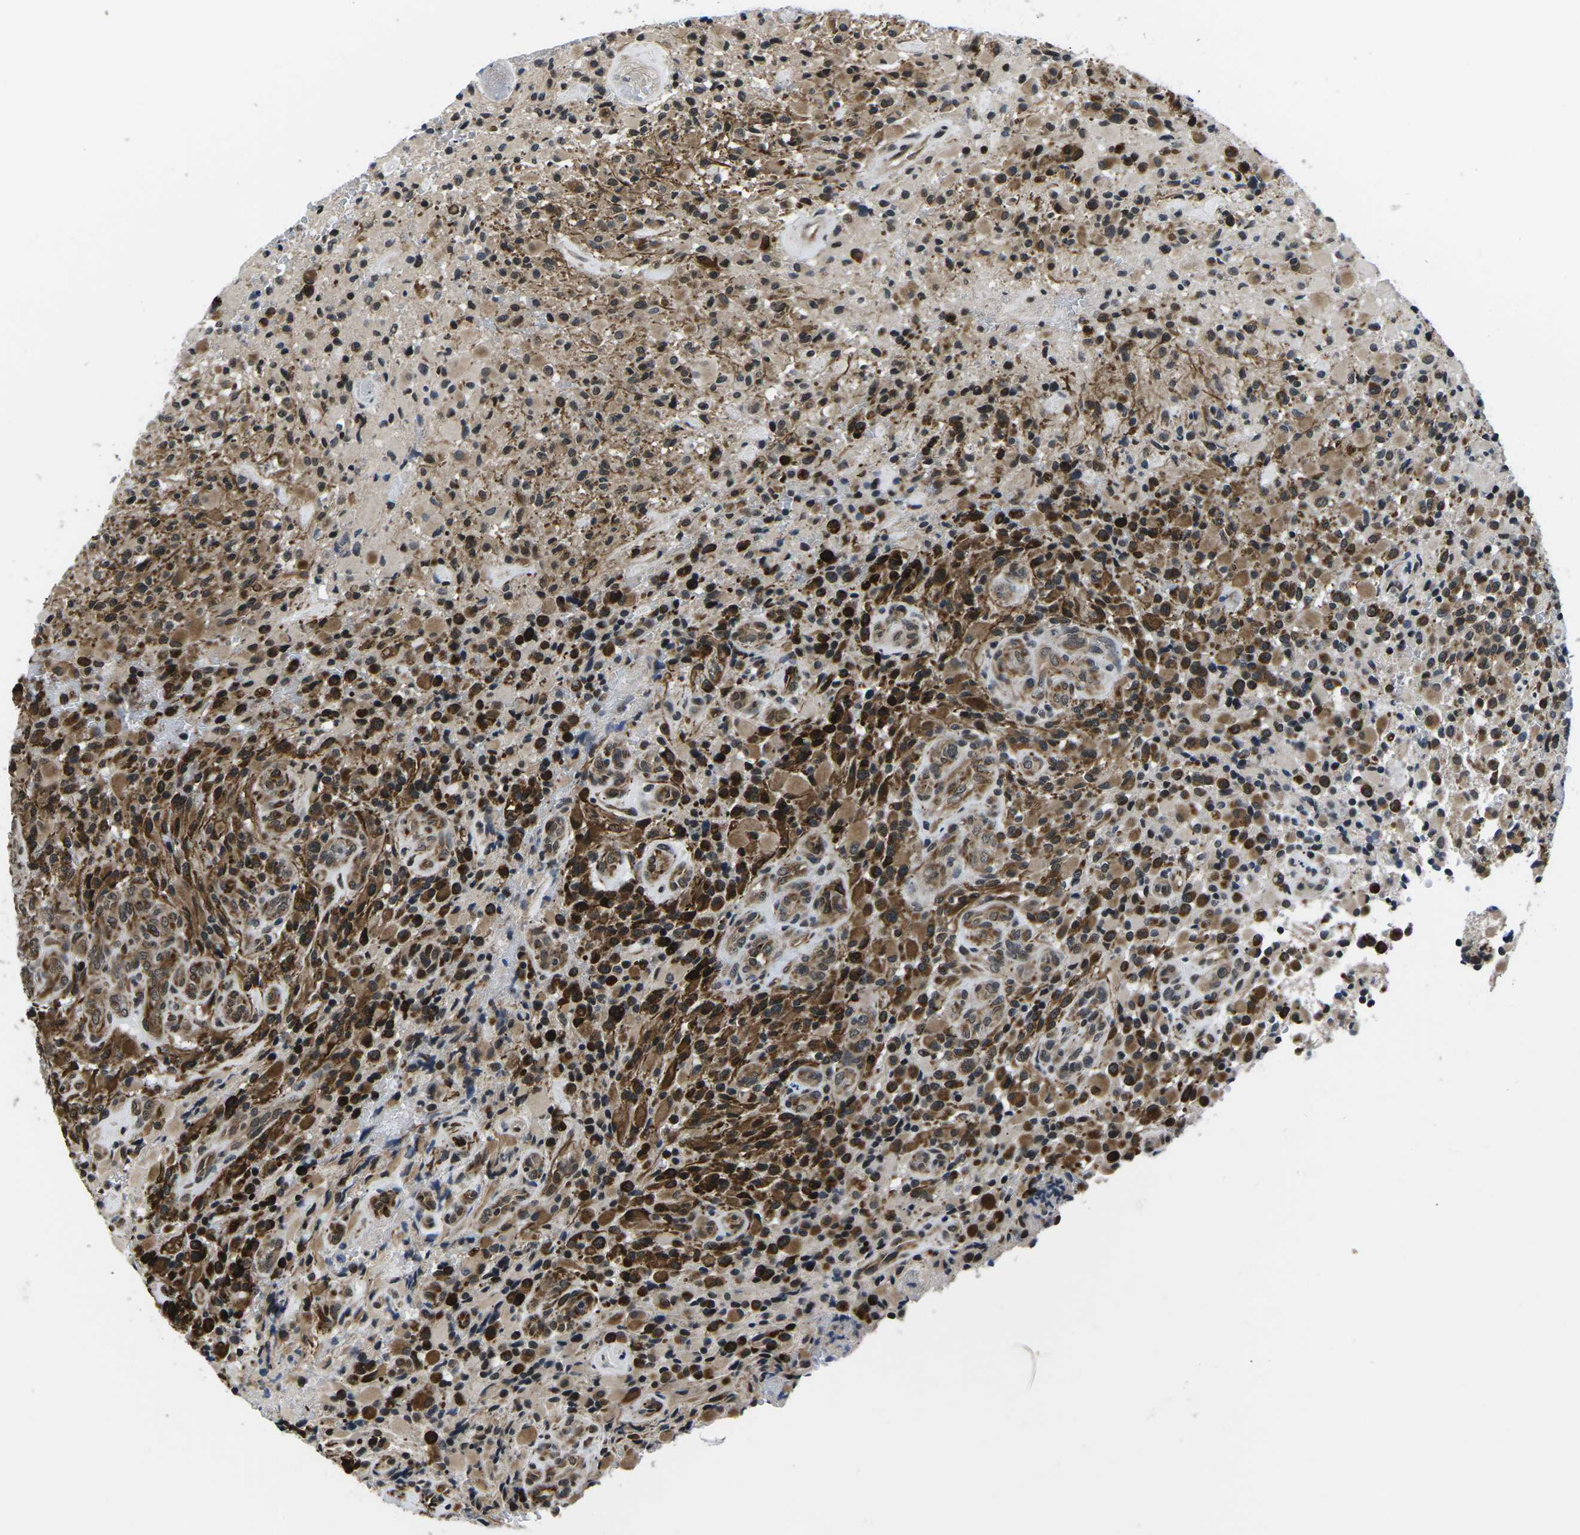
{"staining": {"intensity": "strong", "quantity": "25%-75%", "location": "cytoplasmic/membranous,nuclear"}, "tissue": "glioma", "cell_type": "Tumor cells", "image_type": "cancer", "snomed": [{"axis": "morphology", "description": "Glioma, malignant, High grade"}, {"axis": "topography", "description": "Brain"}], "caption": "A brown stain shows strong cytoplasmic/membranous and nuclear staining of a protein in high-grade glioma (malignant) tumor cells.", "gene": "CCNE1", "patient": {"sex": "male", "age": 71}}